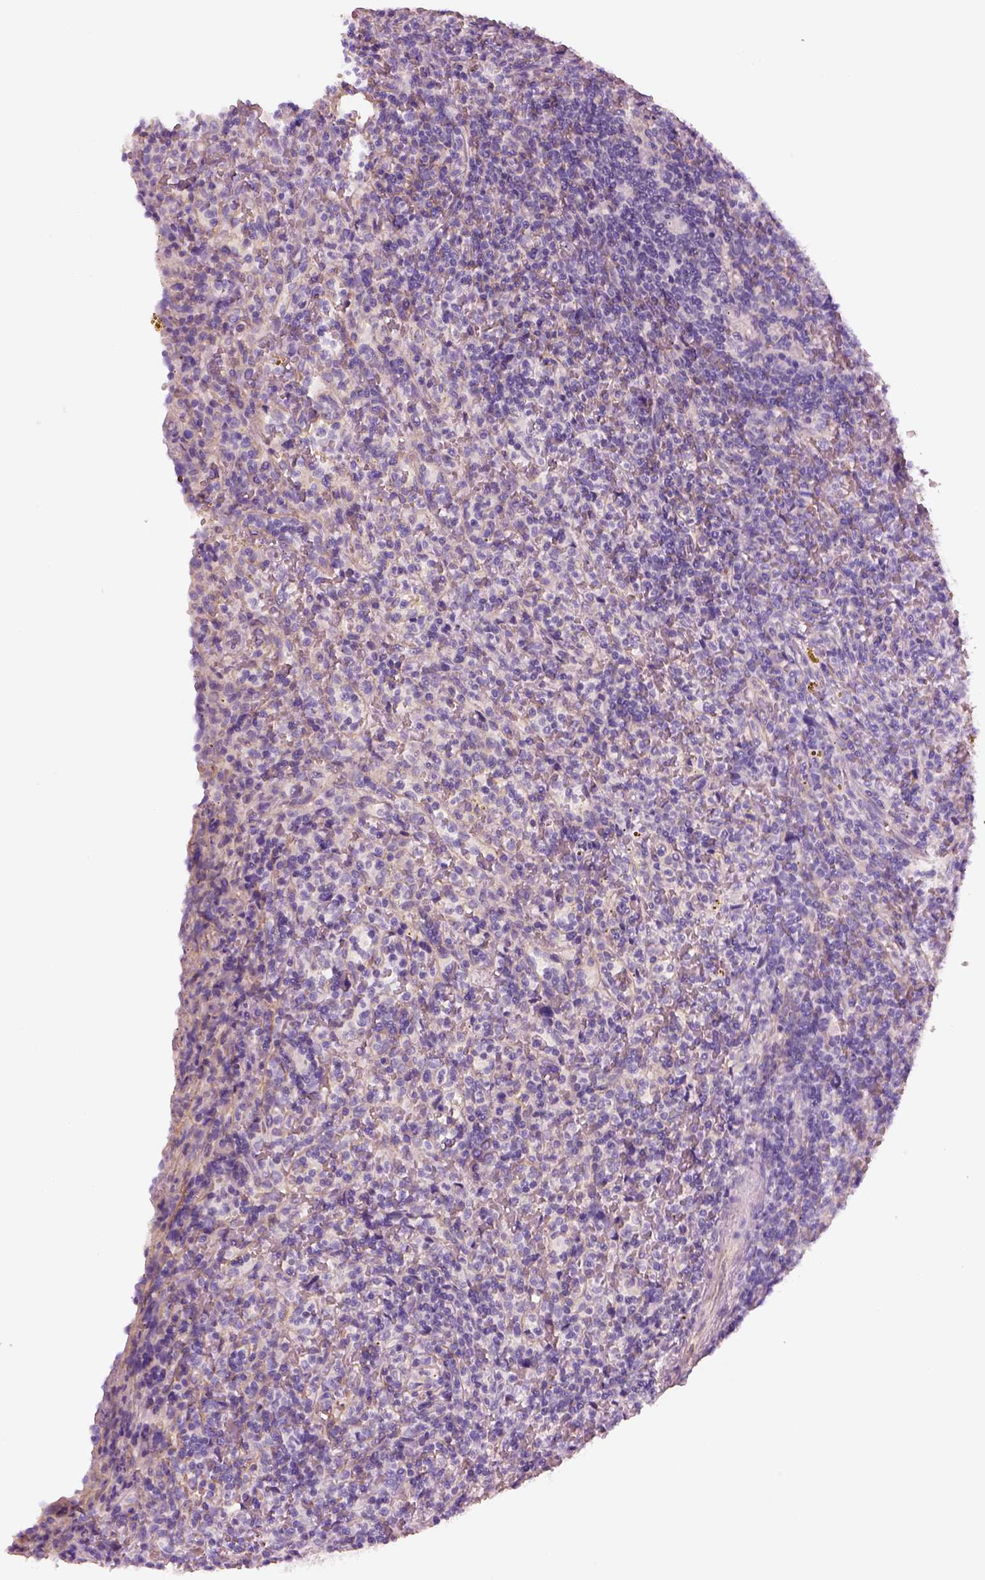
{"staining": {"intensity": "negative", "quantity": "none", "location": "none"}, "tissue": "lymphoma", "cell_type": "Tumor cells", "image_type": "cancer", "snomed": [{"axis": "morphology", "description": "Malignant lymphoma, non-Hodgkin's type, Low grade"}, {"axis": "topography", "description": "Spleen"}], "caption": "A photomicrograph of malignant lymphoma, non-Hodgkin's type (low-grade) stained for a protein reveals no brown staining in tumor cells.", "gene": "IGLL1", "patient": {"sex": "female", "age": 70}}